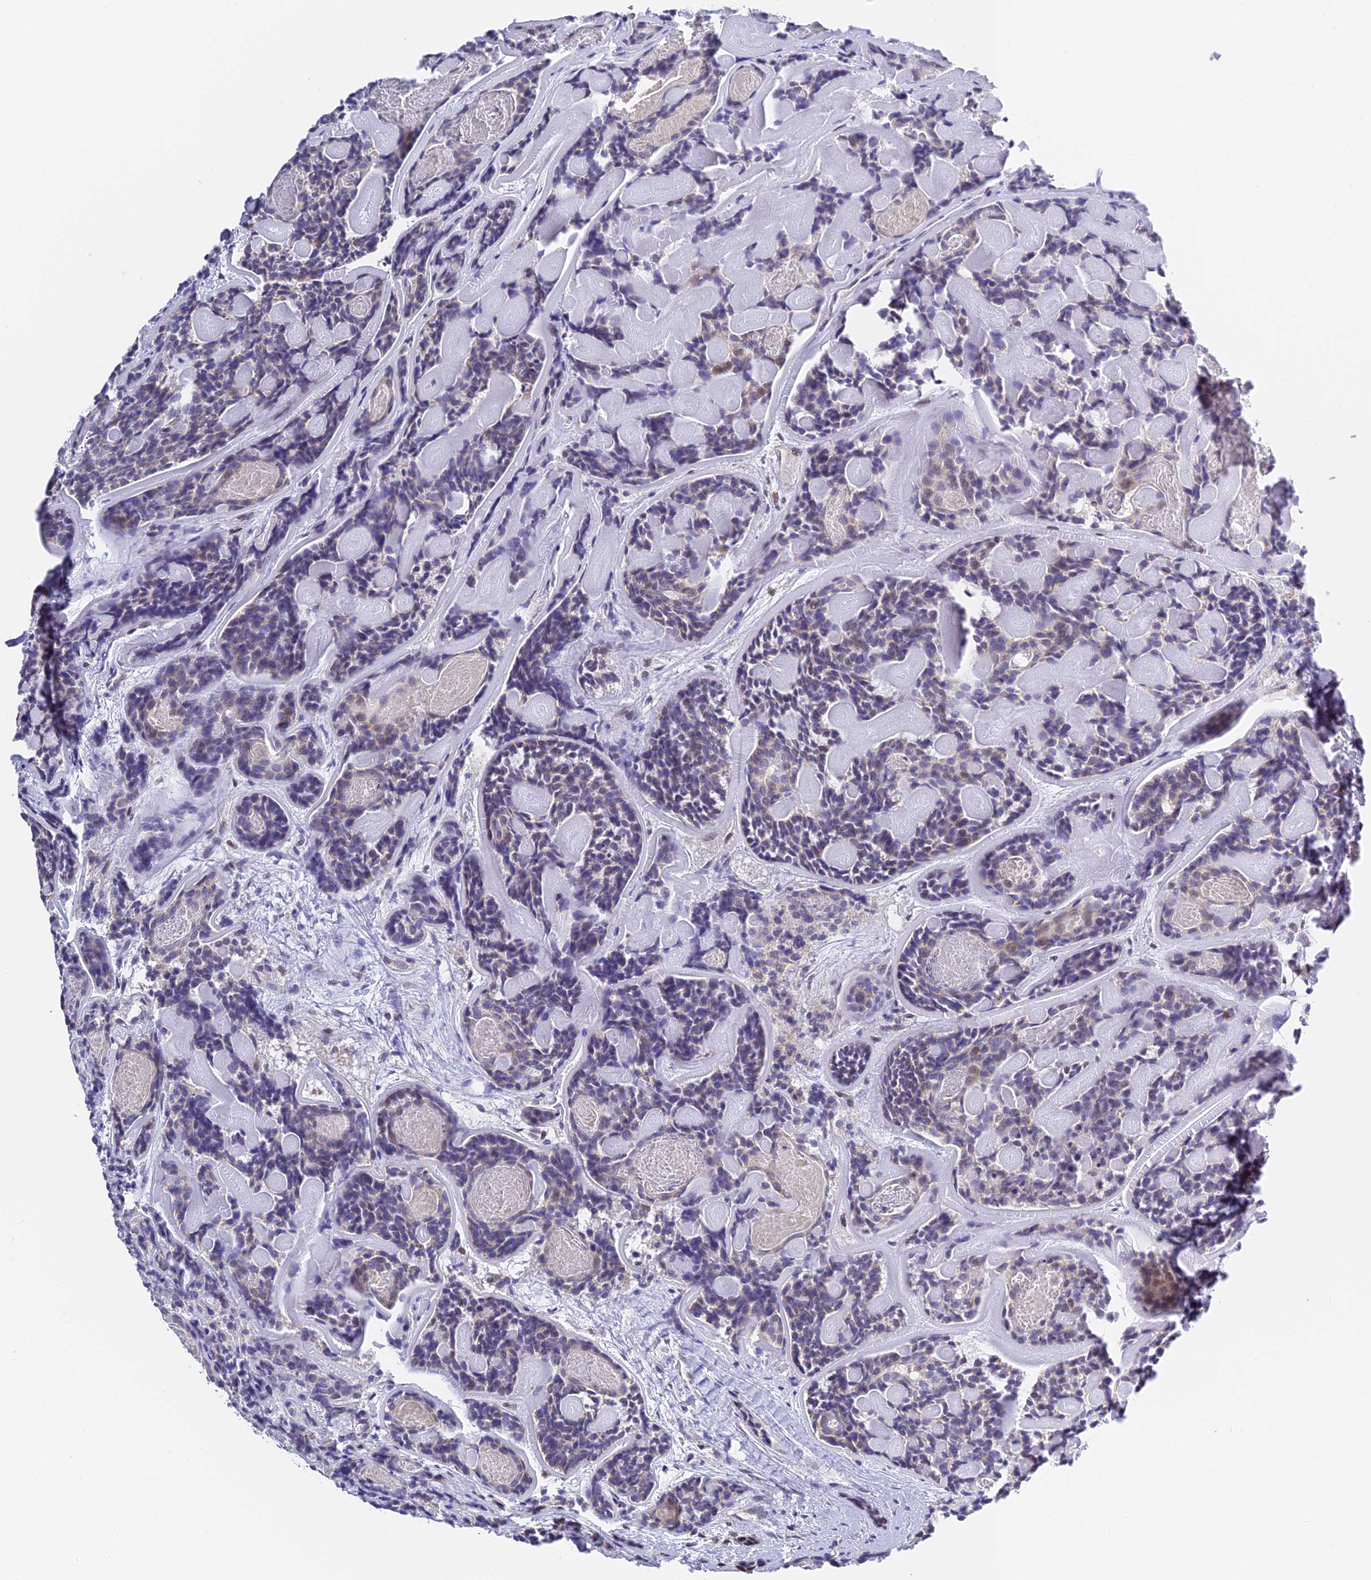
{"staining": {"intensity": "weak", "quantity": "<25%", "location": "nuclear"}, "tissue": "head and neck cancer", "cell_type": "Tumor cells", "image_type": "cancer", "snomed": [{"axis": "morphology", "description": "Adenocarcinoma, NOS"}, {"axis": "topography", "description": "Salivary gland"}, {"axis": "topography", "description": "Head-Neck"}], "caption": "Immunohistochemistry (IHC) of human adenocarcinoma (head and neck) displays no positivity in tumor cells. (Immunohistochemistry, brightfield microscopy, high magnification).", "gene": "SERP1", "patient": {"sex": "female", "age": 63}}